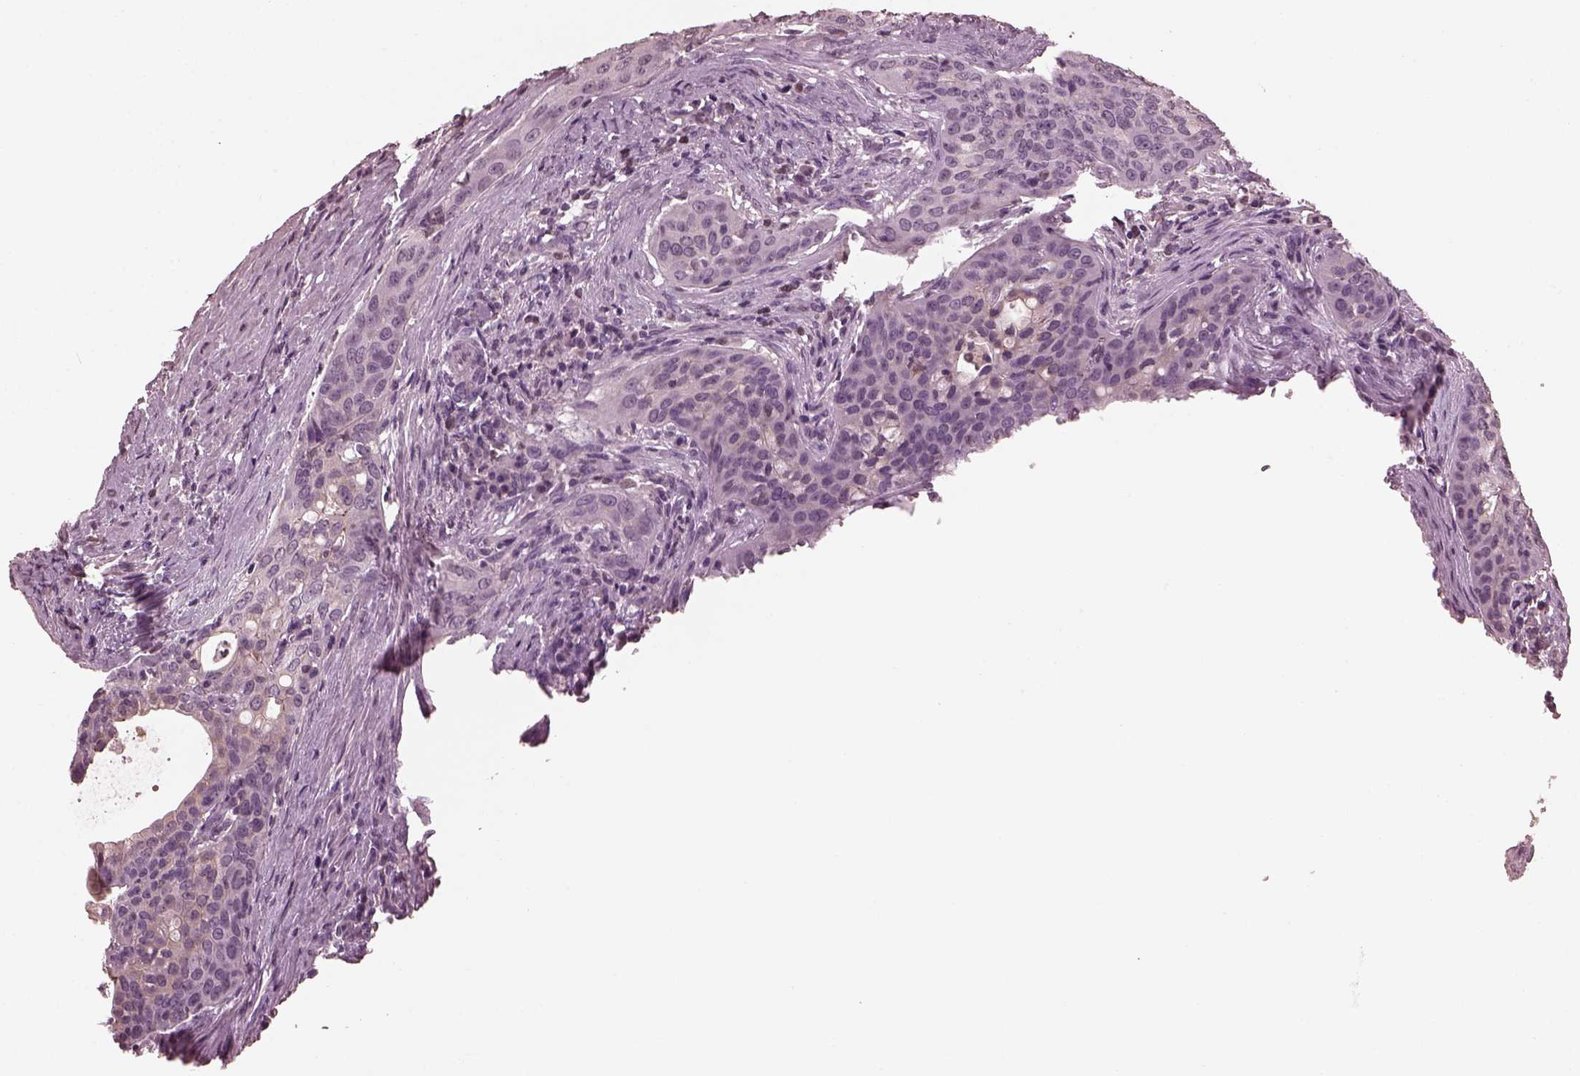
{"staining": {"intensity": "negative", "quantity": "none", "location": "none"}, "tissue": "urothelial cancer", "cell_type": "Tumor cells", "image_type": "cancer", "snomed": [{"axis": "morphology", "description": "Urothelial carcinoma, High grade"}, {"axis": "topography", "description": "Urinary bladder"}], "caption": "Immunohistochemical staining of human urothelial cancer displays no significant expression in tumor cells.", "gene": "TSKS", "patient": {"sex": "male", "age": 82}}